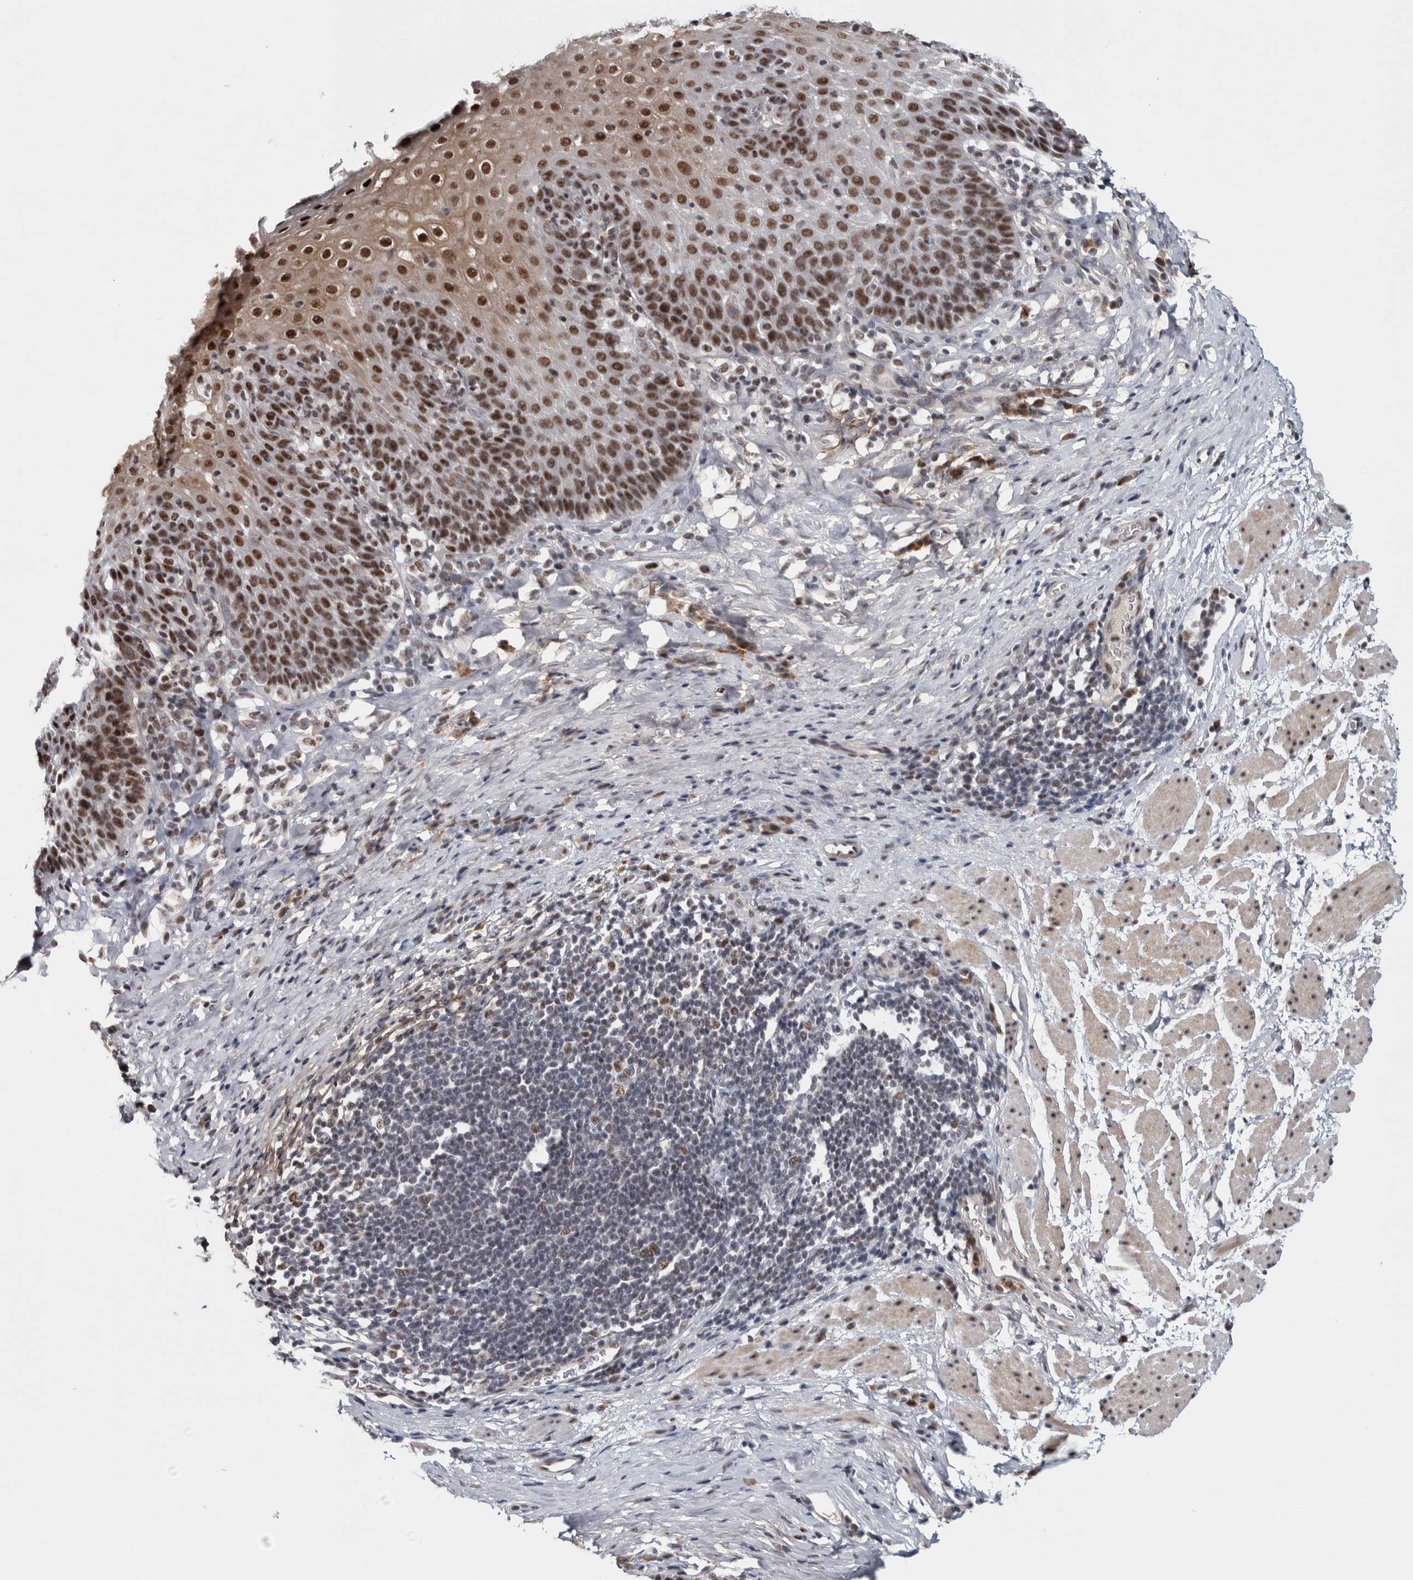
{"staining": {"intensity": "strong", "quantity": "25%-75%", "location": "cytoplasmic/membranous,nuclear"}, "tissue": "esophagus", "cell_type": "Squamous epithelial cells", "image_type": "normal", "snomed": [{"axis": "morphology", "description": "Normal tissue, NOS"}, {"axis": "topography", "description": "Esophagus"}], "caption": "High-power microscopy captured an IHC micrograph of unremarkable esophagus, revealing strong cytoplasmic/membranous,nuclear staining in approximately 25%-75% of squamous epithelial cells.", "gene": "ASPN", "patient": {"sex": "female", "age": 61}}